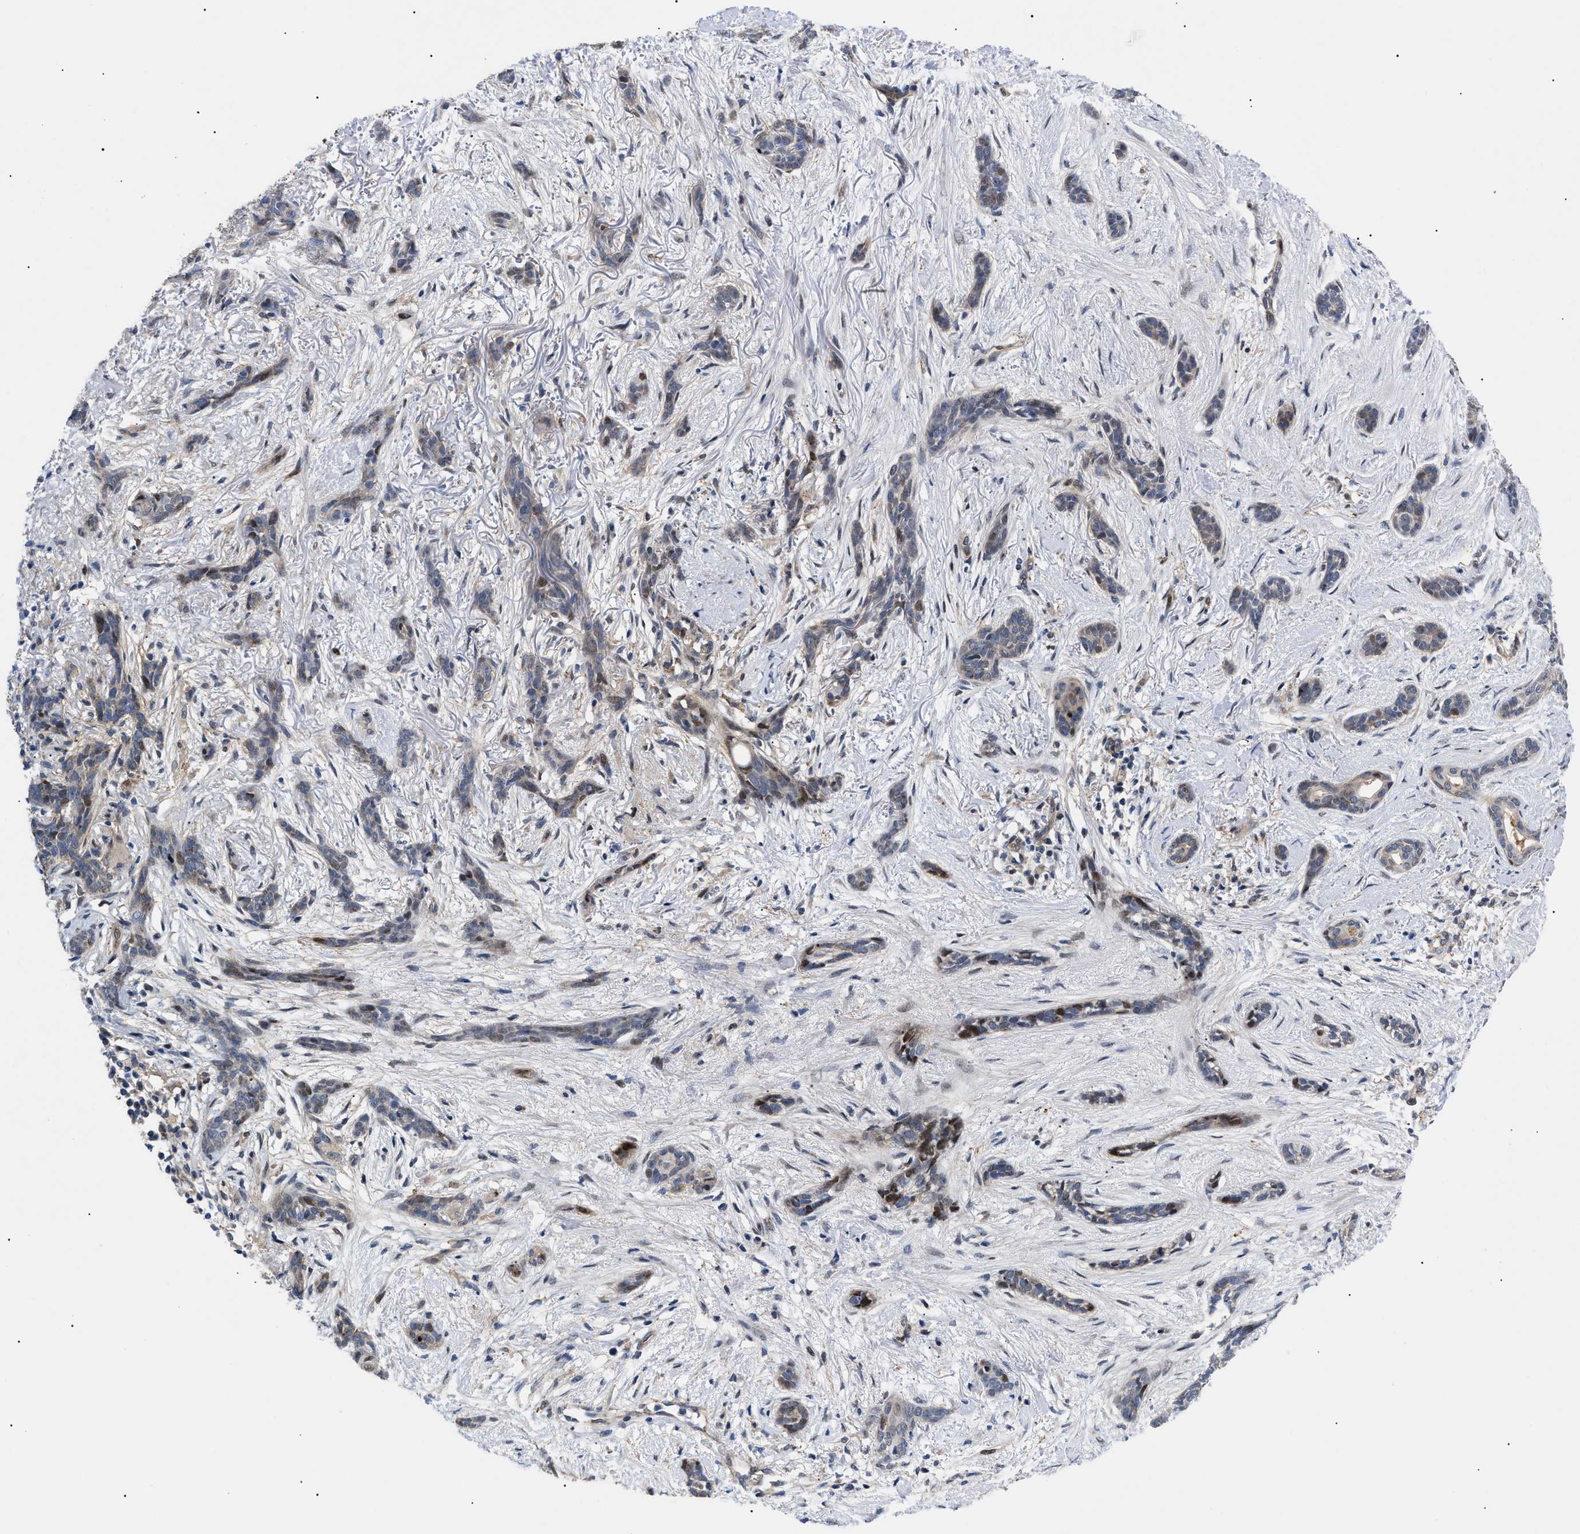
{"staining": {"intensity": "weak", "quantity": "<25%", "location": "nuclear"}, "tissue": "skin cancer", "cell_type": "Tumor cells", "image_type": "cancer", "snomed": [{"axis": "morphology", "description": "Basal cell carcinoma"}, {"axis": "morphology", "description": "Adnexal tumor, benign"}, {"axis": "topography", "description": "Skin"}], "caption": "This is a photomicrograph of IHC staining of basal cell carcinoma (skin), which shows no staining in tumor cells. (Stains: DAB IHC with hematoxylin counter stain, Microscopy: brightfield microscopy at high magnification).", "gene": "SFXN5", "patient": {"sex": "female", "age": 42}}